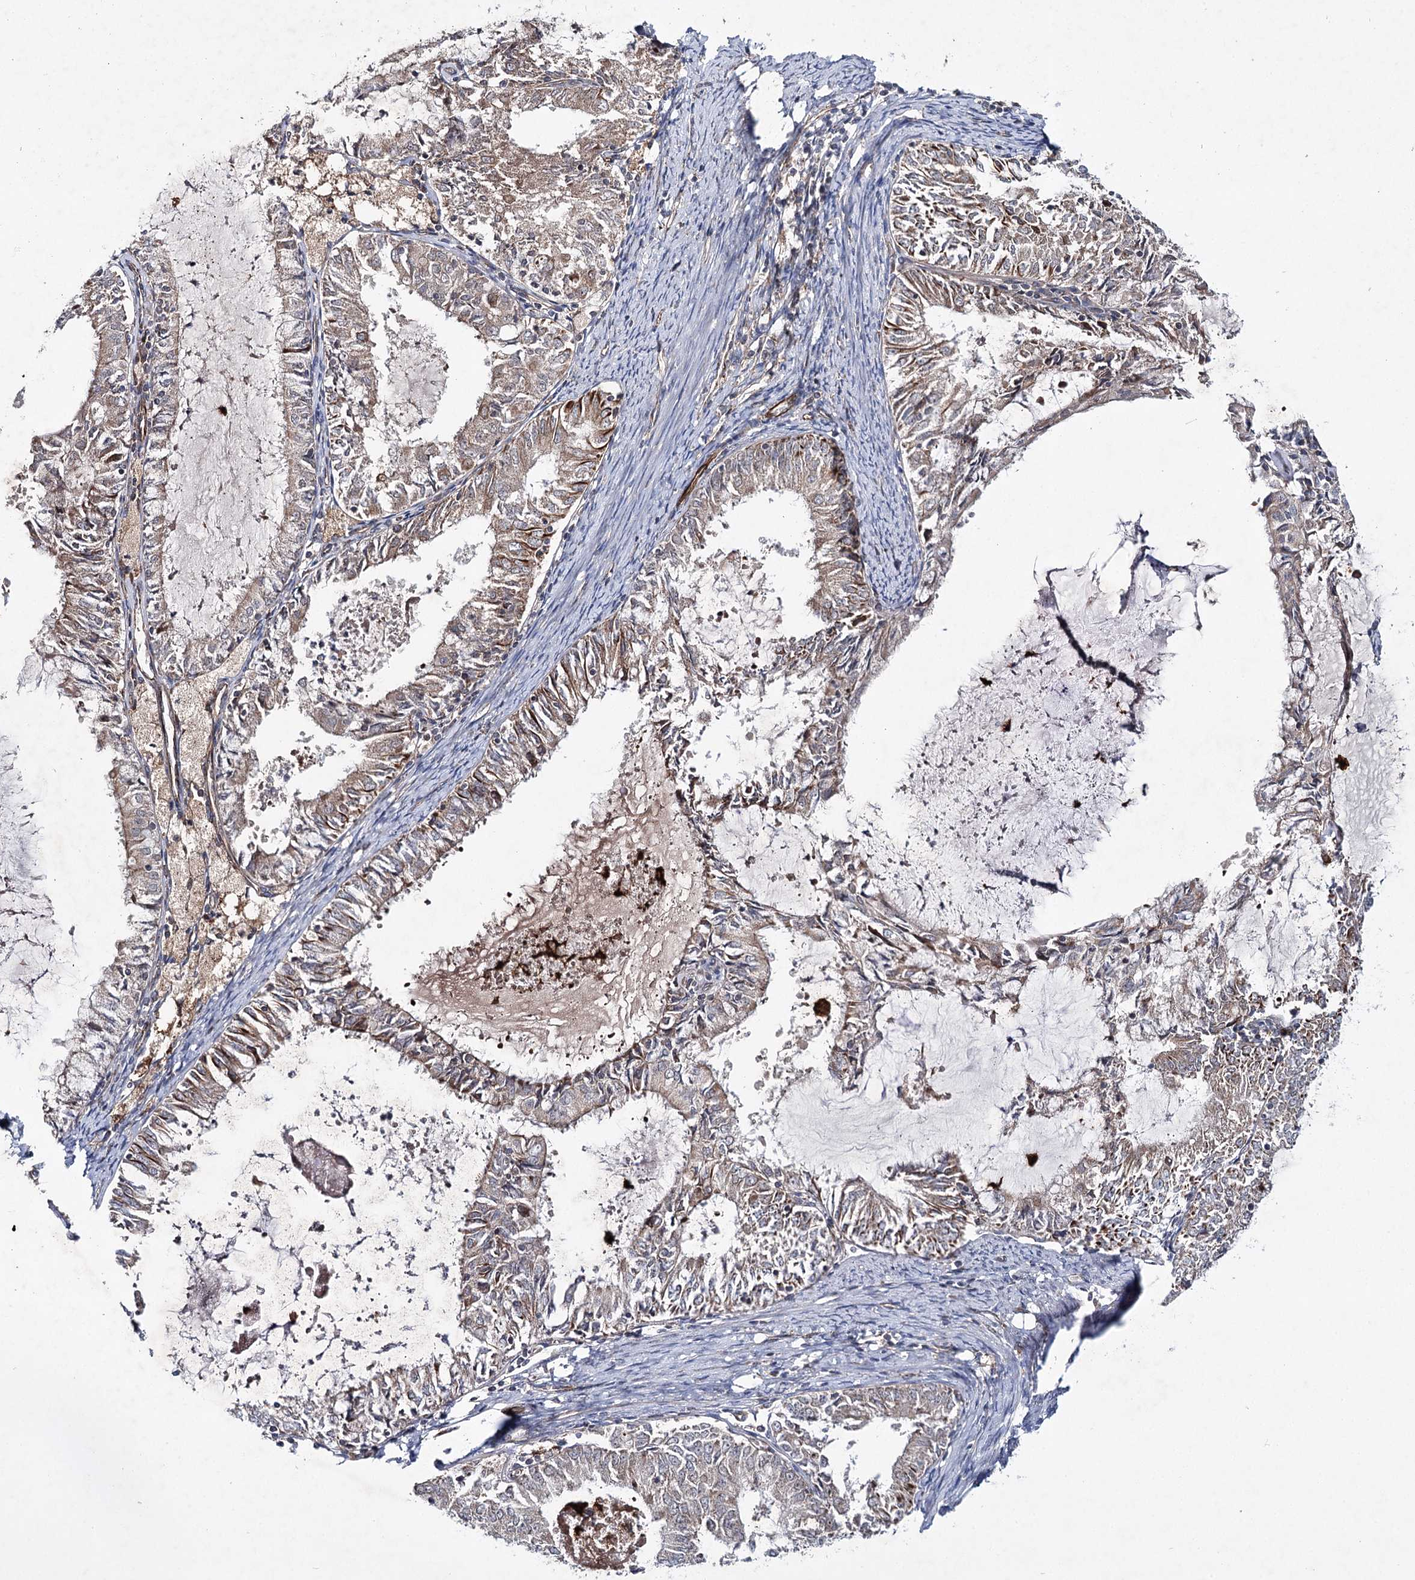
{"staining": {"intensity": "weak", "quantity": "25%-75%", "location": "cytoplasmic/membranous"}, "tissue": "endometrial cancer", "cell_type": "Tumor cells", "image_type": "cancer", "snomed": [{"axis": "morphology", "description": "Adenocarcinoma, NOS"}, {"axis": "topography", "description": "Endometrium"}], "caption": "There is low levels of weak cytoplasmic/membranous staining in tumor cells of endometrial cancer, as demonstrated by immunohistochemical staining (brown color).", "gene": "DPEP2", "patient": {"sex": "female", "age": 57}}